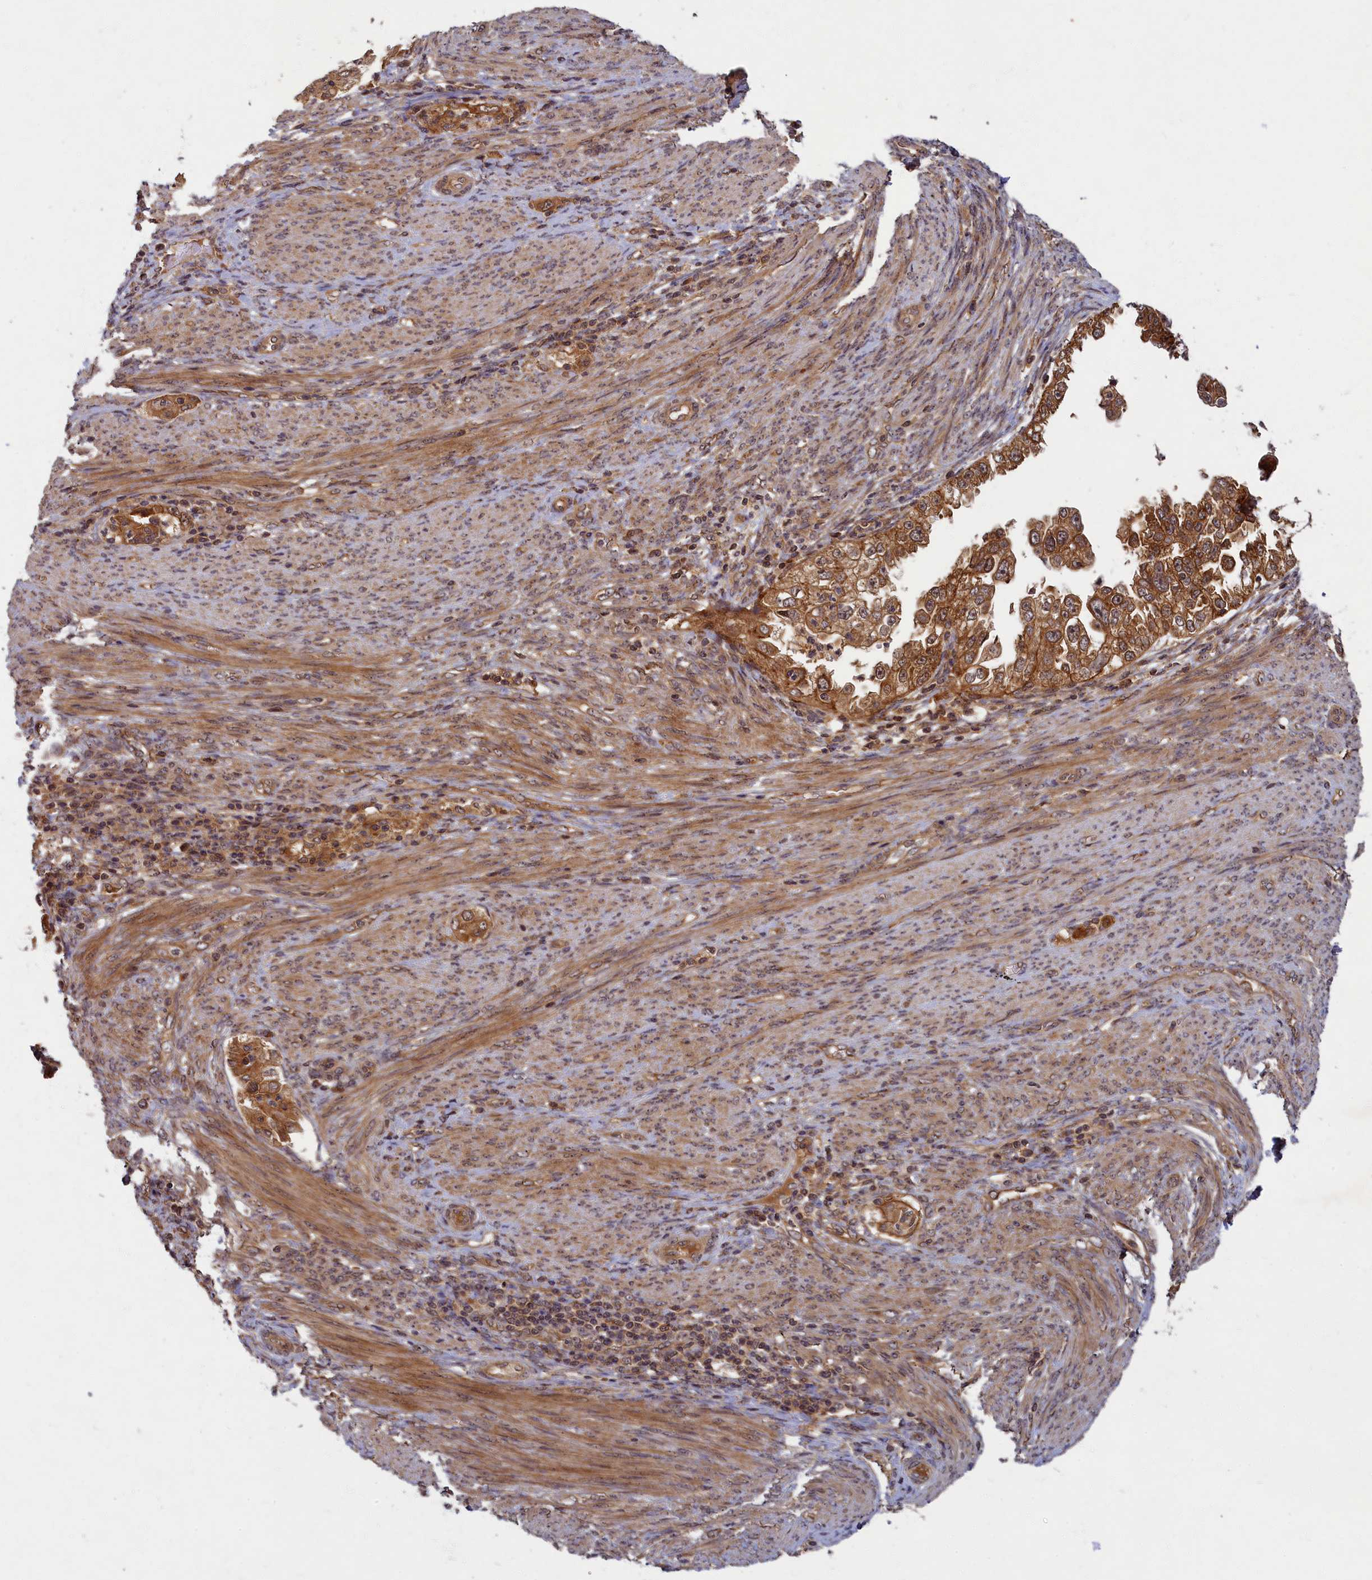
{"staining": {"intensity": "moderate", "quantity": ">75%", "location": "cytoplasmic/membranous"}, "tissue": "endometrial cancer", "cell_type": "Tumor cells", "image_type": "cancer", "snomed": [{"axis": "morphology", "description": "Adenocarcinoma, NOS"}, {"axis": "topography", "description": "Endometrium"}], "caption": "Brown immunohistochemical staining in endometrial cancer (adenocarcinoma) demonstrates moderate cytoplasmic/membranous expression in about >75% of tumor cells.", "gene": "BICD1", "patient": {"sex": "female", "age": 85}}